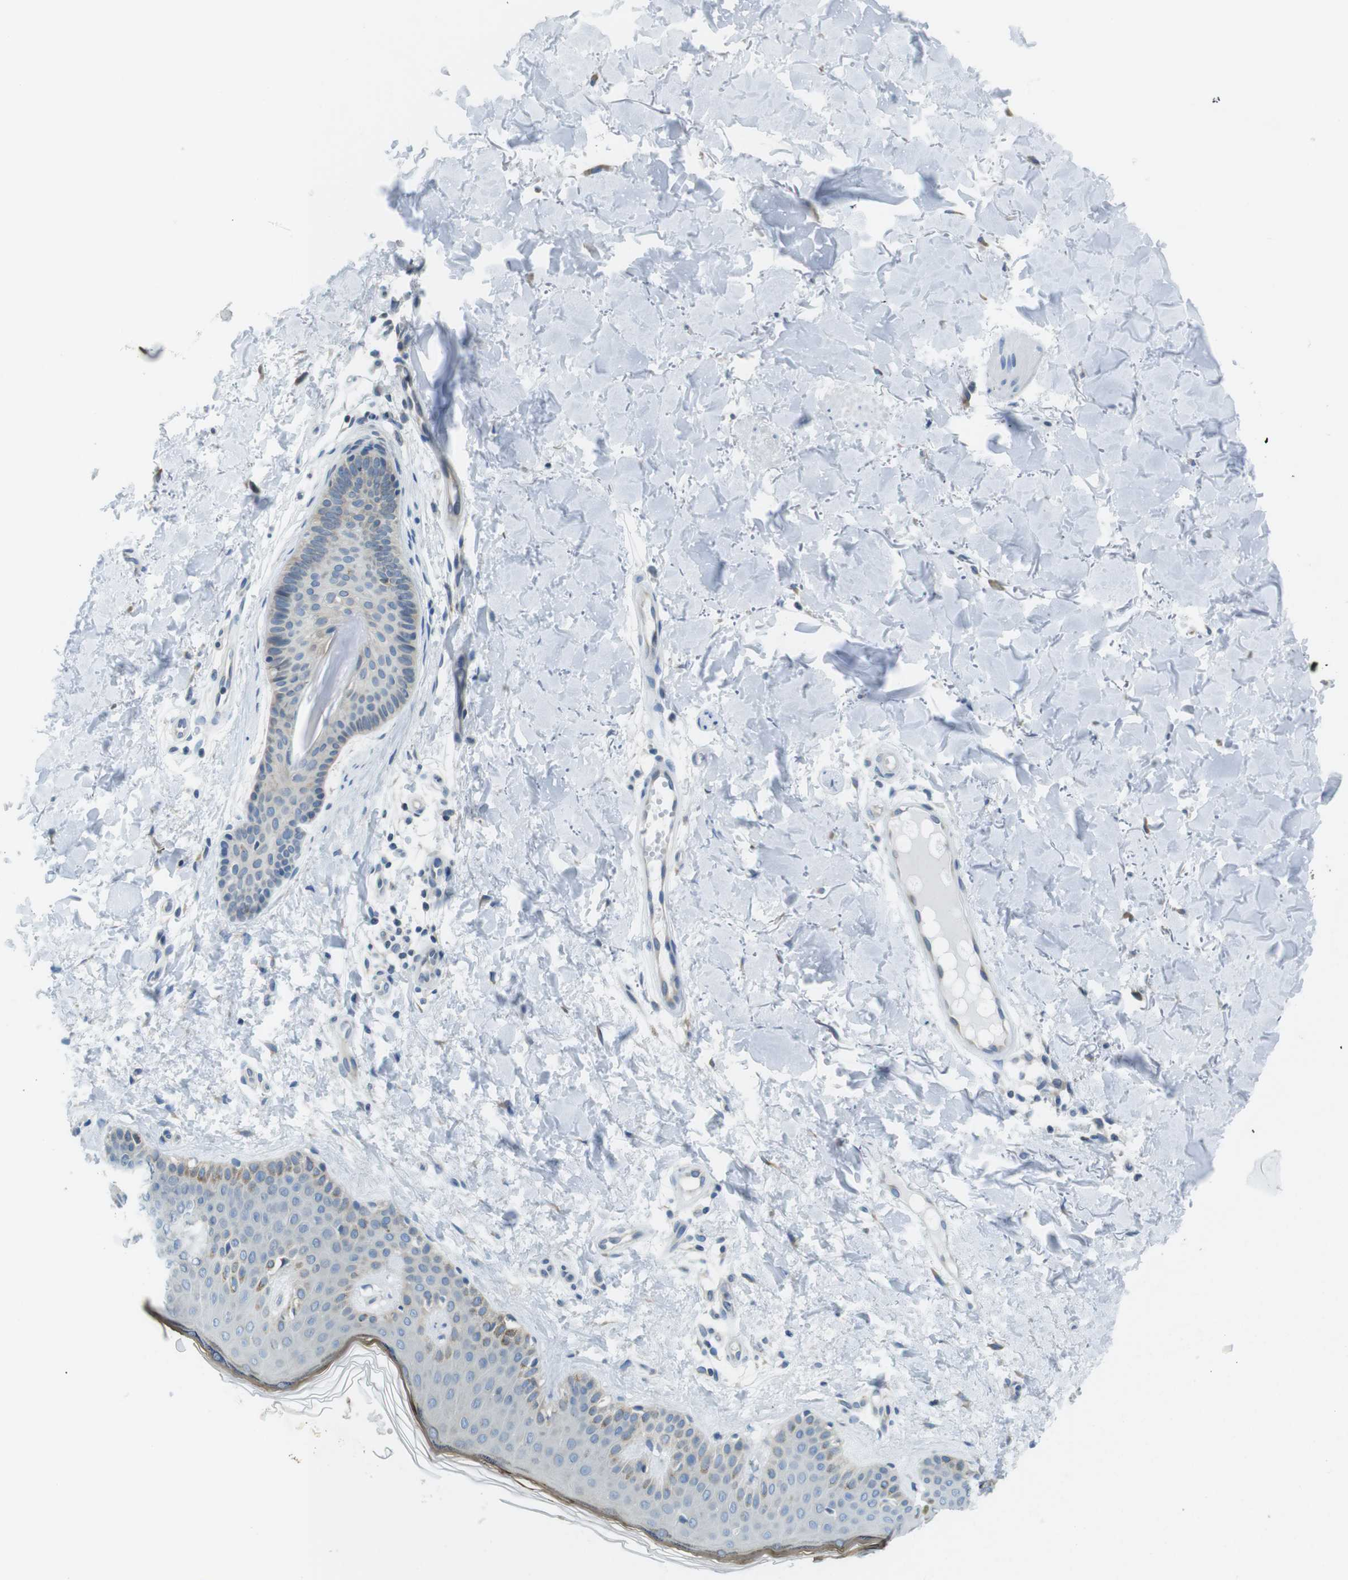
{"staining": {"intensity": "negative", "quantity": "none", "location": "none"}, "tissue": "skin", "cell_type": "Fibroblasts", "image_type": "normal", "snomed": [{"axis": "morphology", "description": "Normal tissue, NOS"}, {"axis": "topography", "description": "Skin"}], "caption": "A histopathology image of human skin is negative for staining in fibroblasts. The staining is performed using DAB brown chromogen with nuclei counter-stained in using hematoxylin.", "gene": "CLPTM1L", "patient": {"sex": "male", "age": 67}}